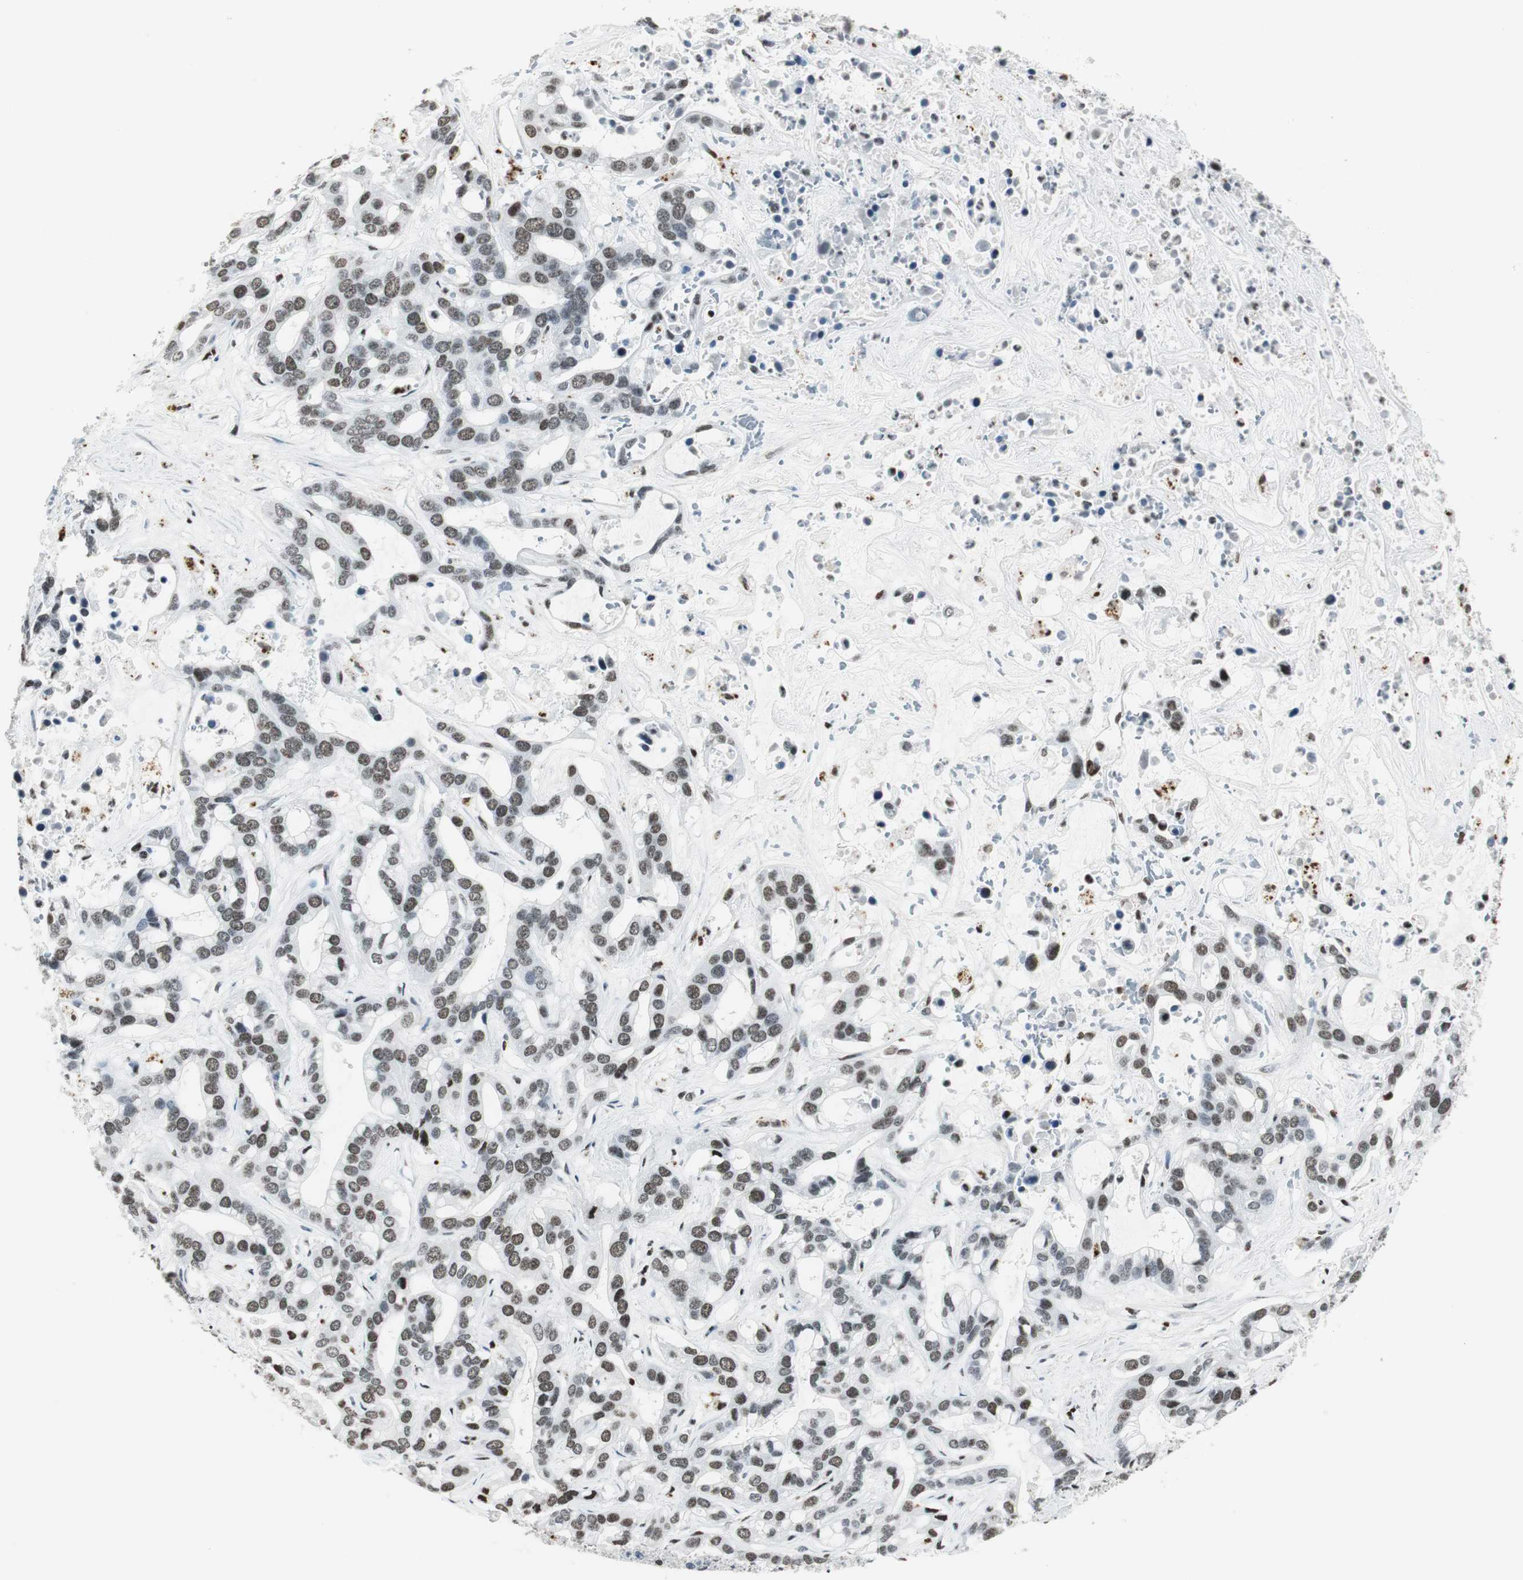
{"staining": {"intensity": "moderate", "quantity": ">75%", "location": "nuclear"}, "tissue": "liver cancer", "cell_type": "Tumor cells", "image_type": "cancer", "snomed": [{"axis": "morphology", "description": "Cholangiocarcinoma"}, {"axis": "topography", "description": "Liver"}], "caption": "Protein staining of cholangiocarcinoma (liver) tissue reveals moderate nuclear positivity in about >75% of tumor cells.", "gene": "RBBP4", "patient": {"sex": "female", "age": 65}}